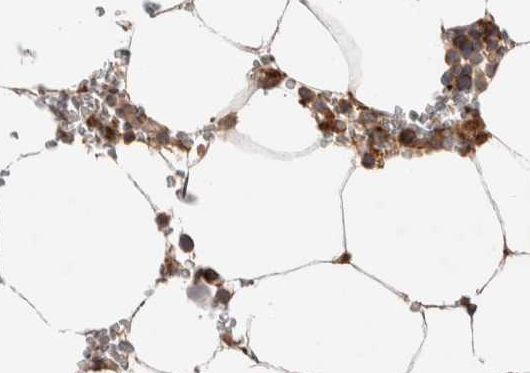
{"staining": {"intensity": "strong", "quantity": "25%-75%", "location": "cytoplasmic/membranous"}, "tissue": "bone marrow", "cell_type": "Hematopoietic cells", "image_type": "normal", "snomed": [{"axis": "morphology", "description": "Normal tissue, NOS"}, {"axis": "topography", "description": "Bone marrow"}], "caption": "Normal bone marrow reveals strong cytoplasmic/membranous expression in about 25%-75% of hematopoietic cells, visualized by immunohistochemistry.", "gene": "DEPTOR", "patient": {"sex": "male", "age": 70}}